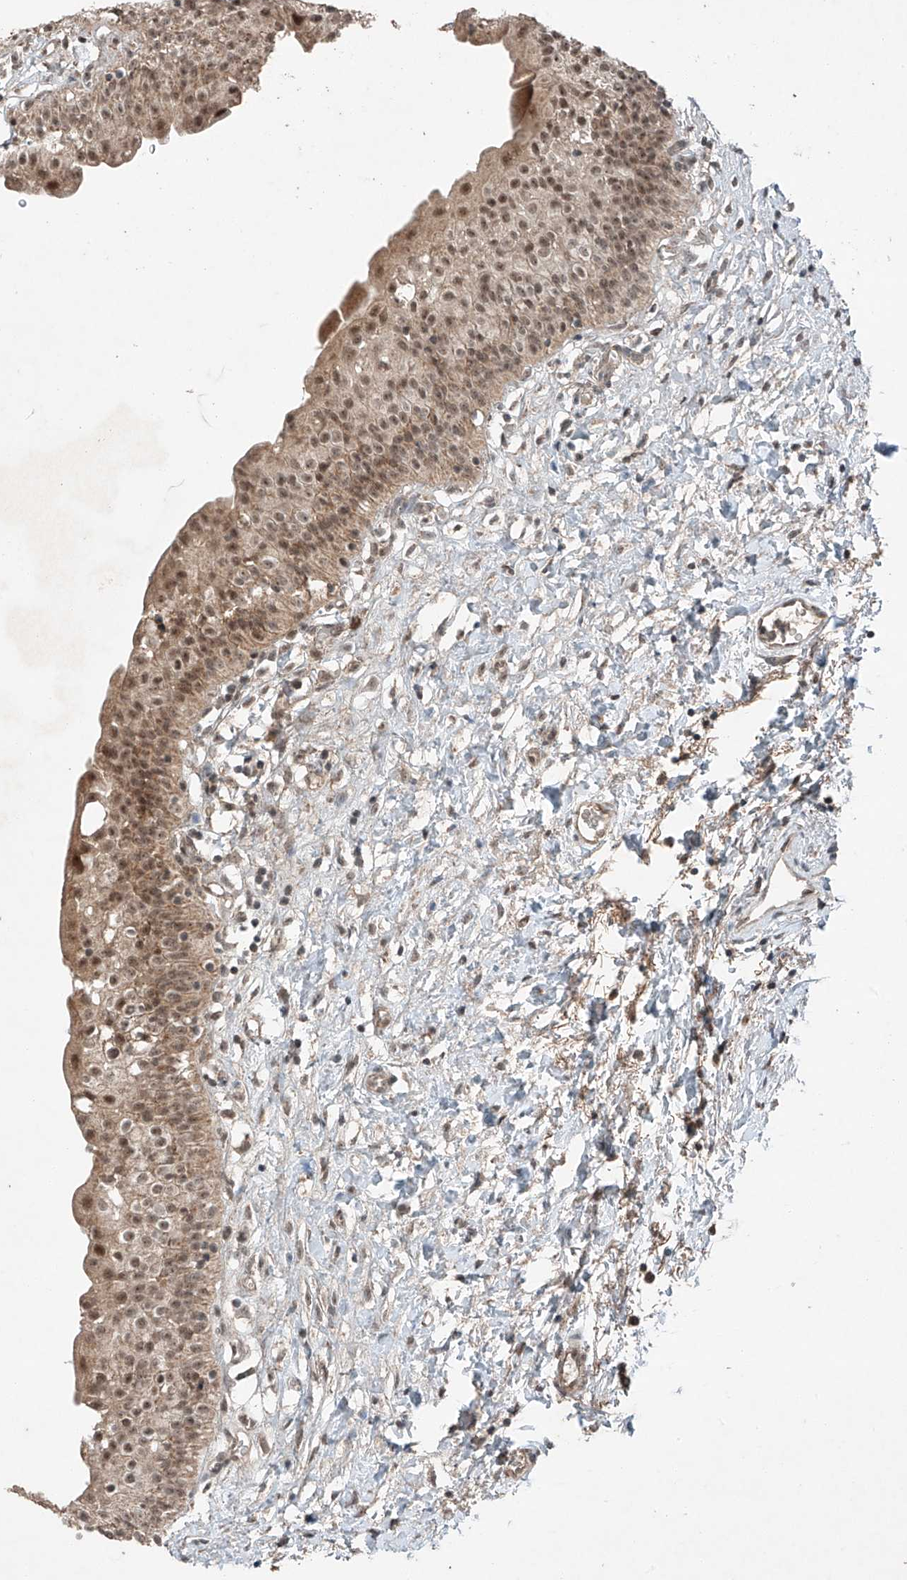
{"staining": {"intensity": "moderate", "quantity": ">75%", "location": "cytoplasmic/membranous,nuclear"}, "tissue": "urinary bladder", "cell_type": "Urothelial cells", "image_type": "normal", "snomed": [{"axis": "morphology", "description": "Normal tissue, NOS"}, {"axis": "topography", "description": "Urinary bladder"}], "caption": "Unremarkable urinary bladder was stained to show a protein in brown. There is medium levels of moderate cytoplasmic/membranous,nuclear staining in about >75% of urothelial cells. The protein is shown in brown color, while the nuclei are stained blue.", "gene": "ZNF620", "patient": {"sex": "male", "age": 51}}